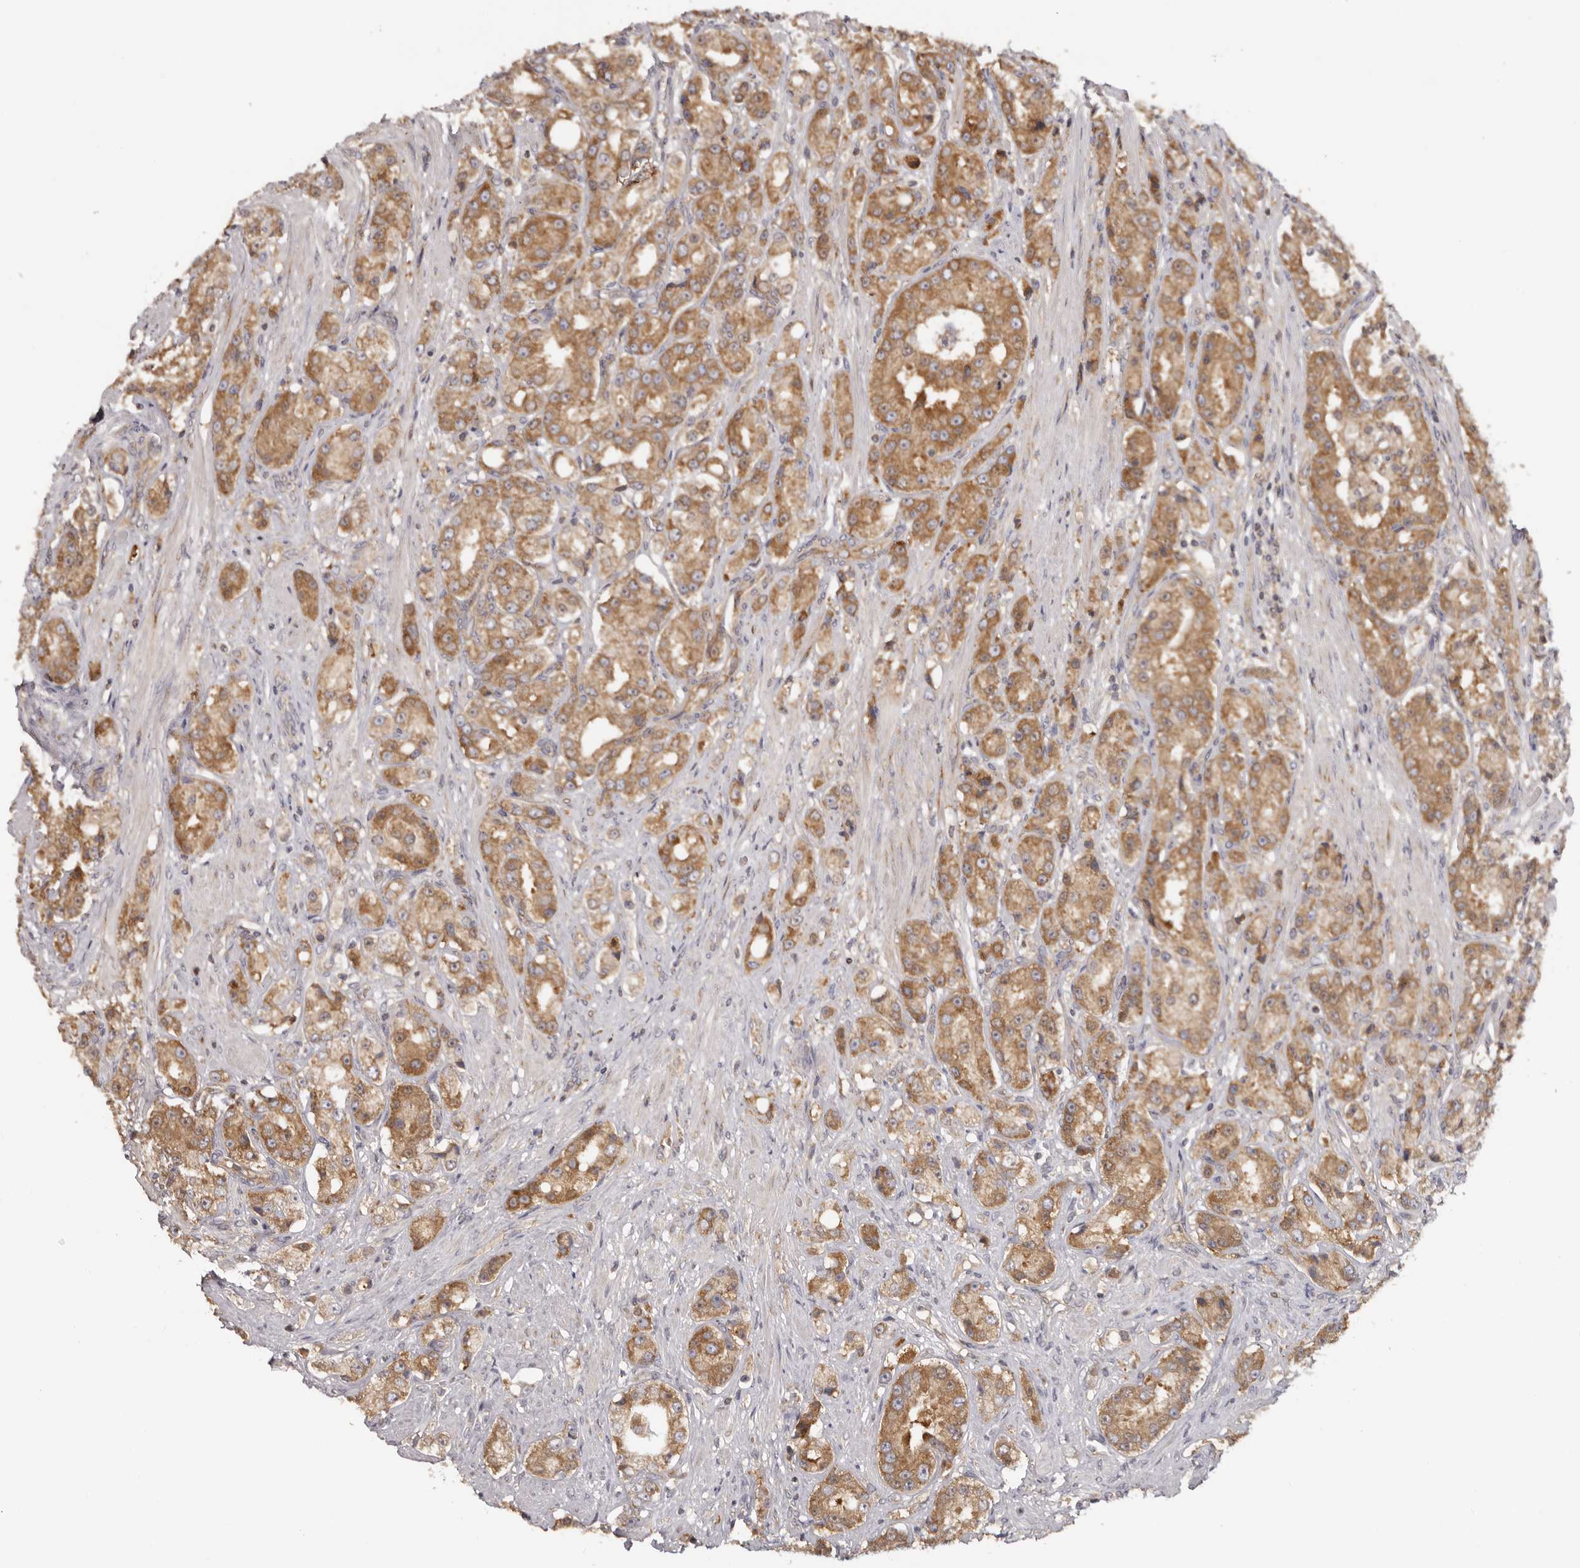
{"staining": {"intensity": "moderate", "quantity": ">75%", "location": "cytoplasmic/membranous"}, "tissue": "prostate cancer", "cell_type": "Tumor cells", "image_type": "cancer", "snomed": [{"axis": "morphology", "description": "Adenocarcinoma, High grade"}, {"axis": "topography", "description": "Prostate"}], "caption": "DAB (3,3'-diaminobenzidine) immunohistochemical staining of prostate cancer exhibits moderate cytoplasmic/membranous protein positivity in about >75% of tumor cells. The staining is performed using DAB (3,3'-diaminobenzidine) brown chromogen to label protein expression. The nuclei are counter-stained blue using hematoxylin.", "gene": "EEF1E1", "patient": {"sex": "male", "age": 60}}